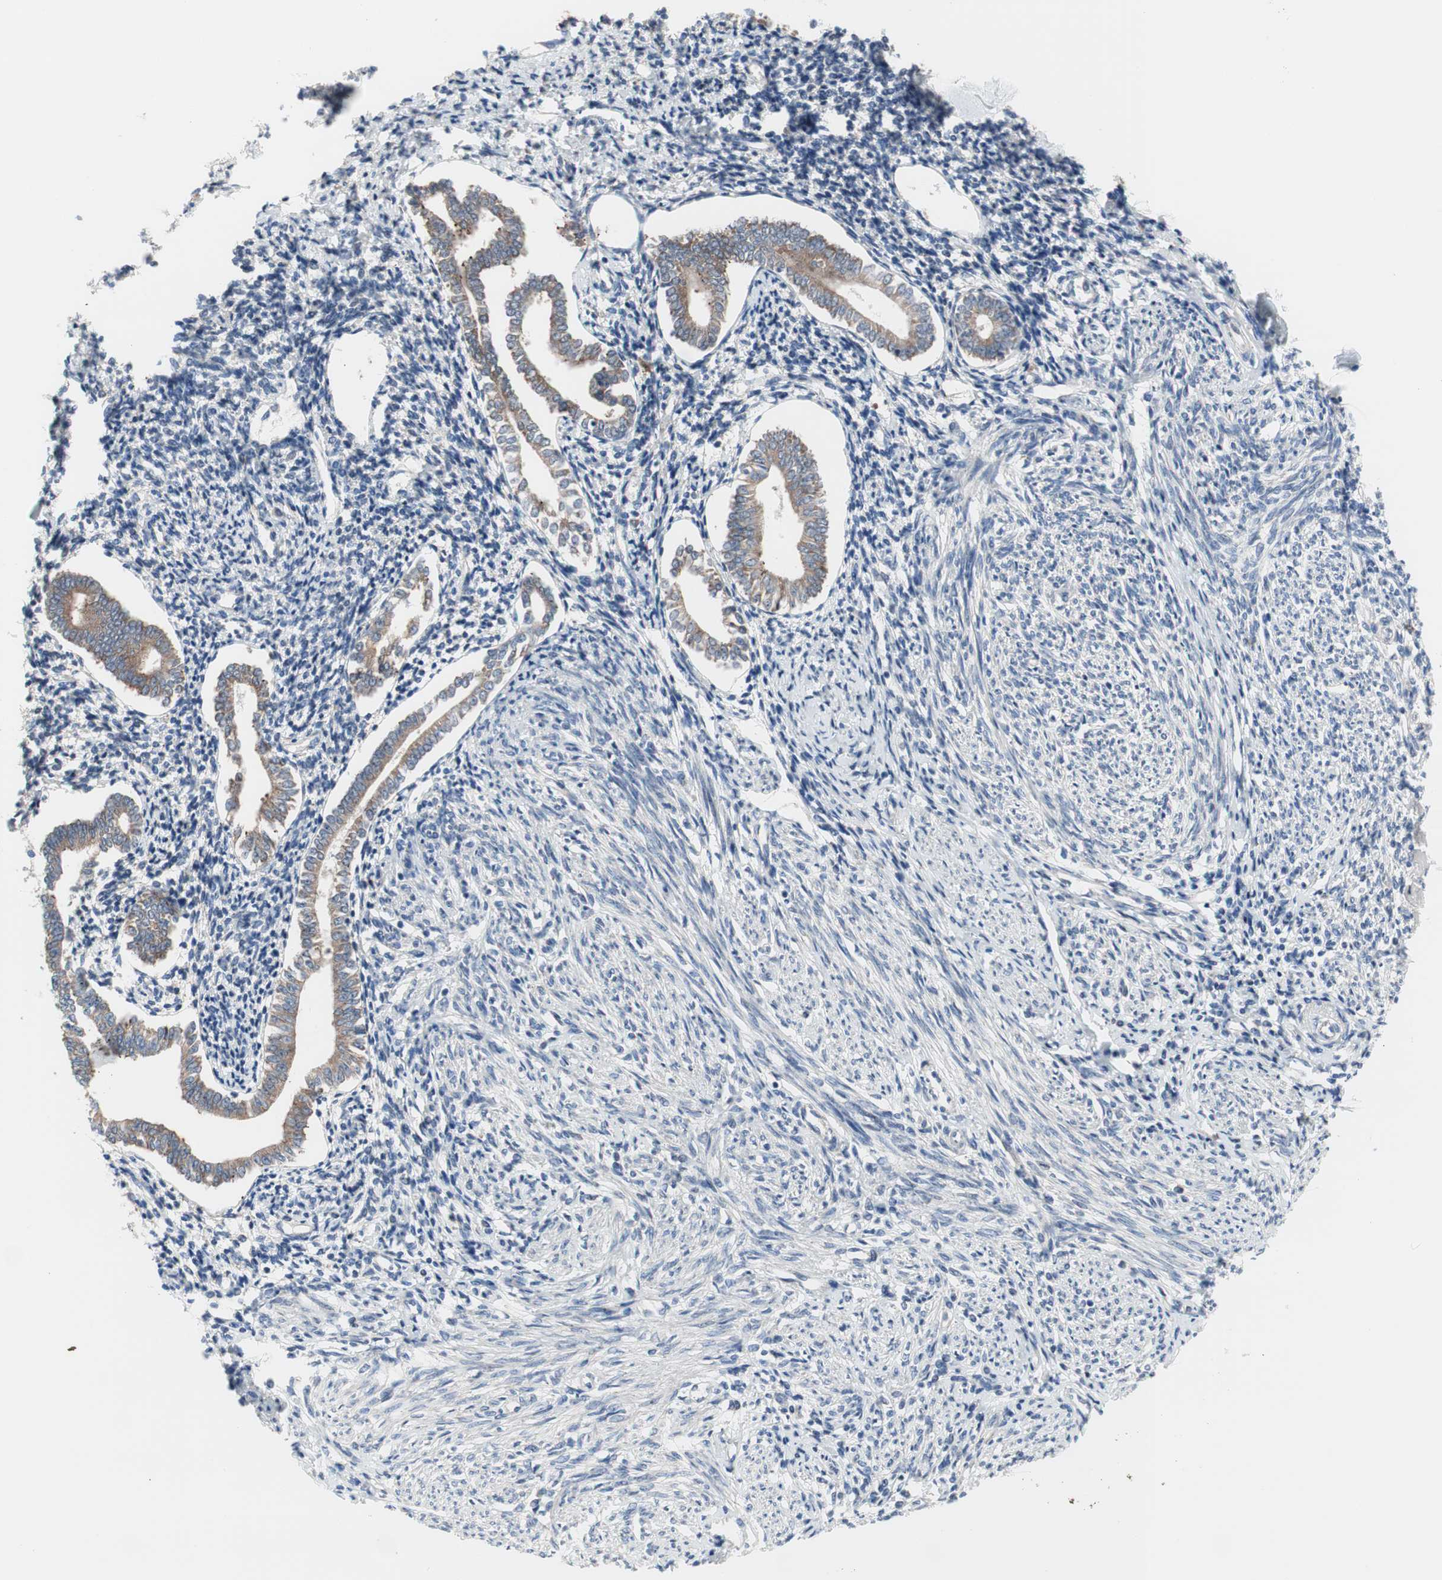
{"staining": {"intensity": "weak", "quantity": ">75%", "location": "cytoplasmic/membranous"}, "tissue": "endometrium", "cell_type": "Cells in endometrial stroma", "image_type": "normal", "snomed": [{"axis": "morphology", "description": "Normal tissue, NOS"}, {"axis": "topography", "description": "Endometrium"}], "caption": "Brown immunohistochemical staining in benign human endometrium displays weak cytoplasmic/membranous expression in approximately >75% of cells in endometrial stroma. (Brightfield microscopy of DAB IHC at high magnification).", "gene": "KANSL1", "patient": {"sex": "female", "age": 71}}